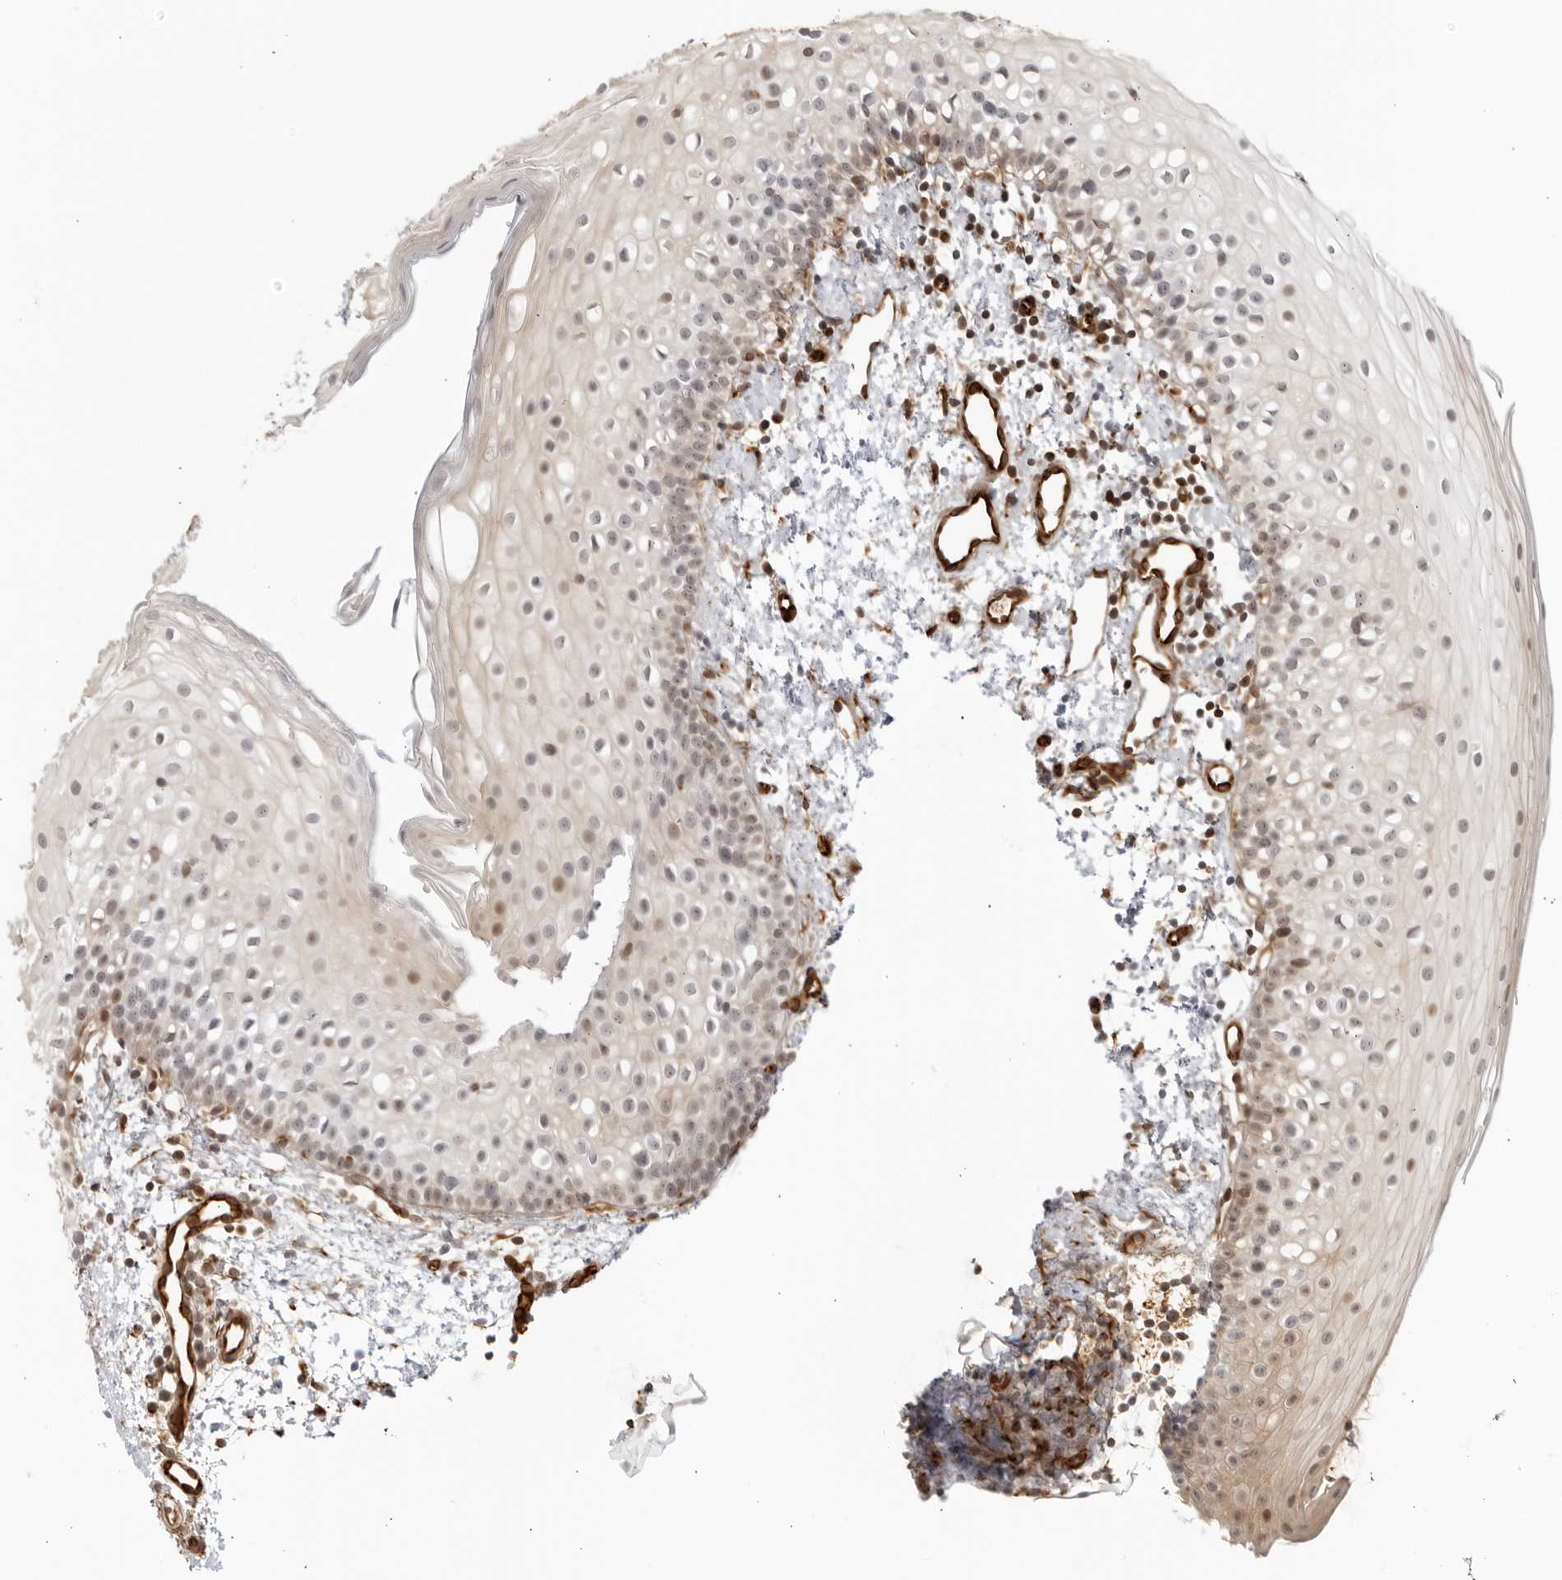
{"staining": {"intensity": "weak", "quantity": "25%-75%", "location": "cytoplasmic/membranous,nuclear"}, "tissue": "oral mucosa", "cell_type": "Squamous epithelial cells", "image_type": "normal", "snomed": [{"axis": "morphology", "description": "Normal tissue, NOS"}, {"axis": "topography", "description": "Oral tissue"}], "caption": "Weak cytoplasmic/membranous,nuclear protein expression is appreciated in approximately 25%-75% of squamous epithelial cells in oral mucosa. The protein is stained brown, and the nuclei are stained in blue (DAB IHC with brightfield microscopy, high magnification).", "gene": "TCF21", "patient": {"sex": "male", "age": 28}}